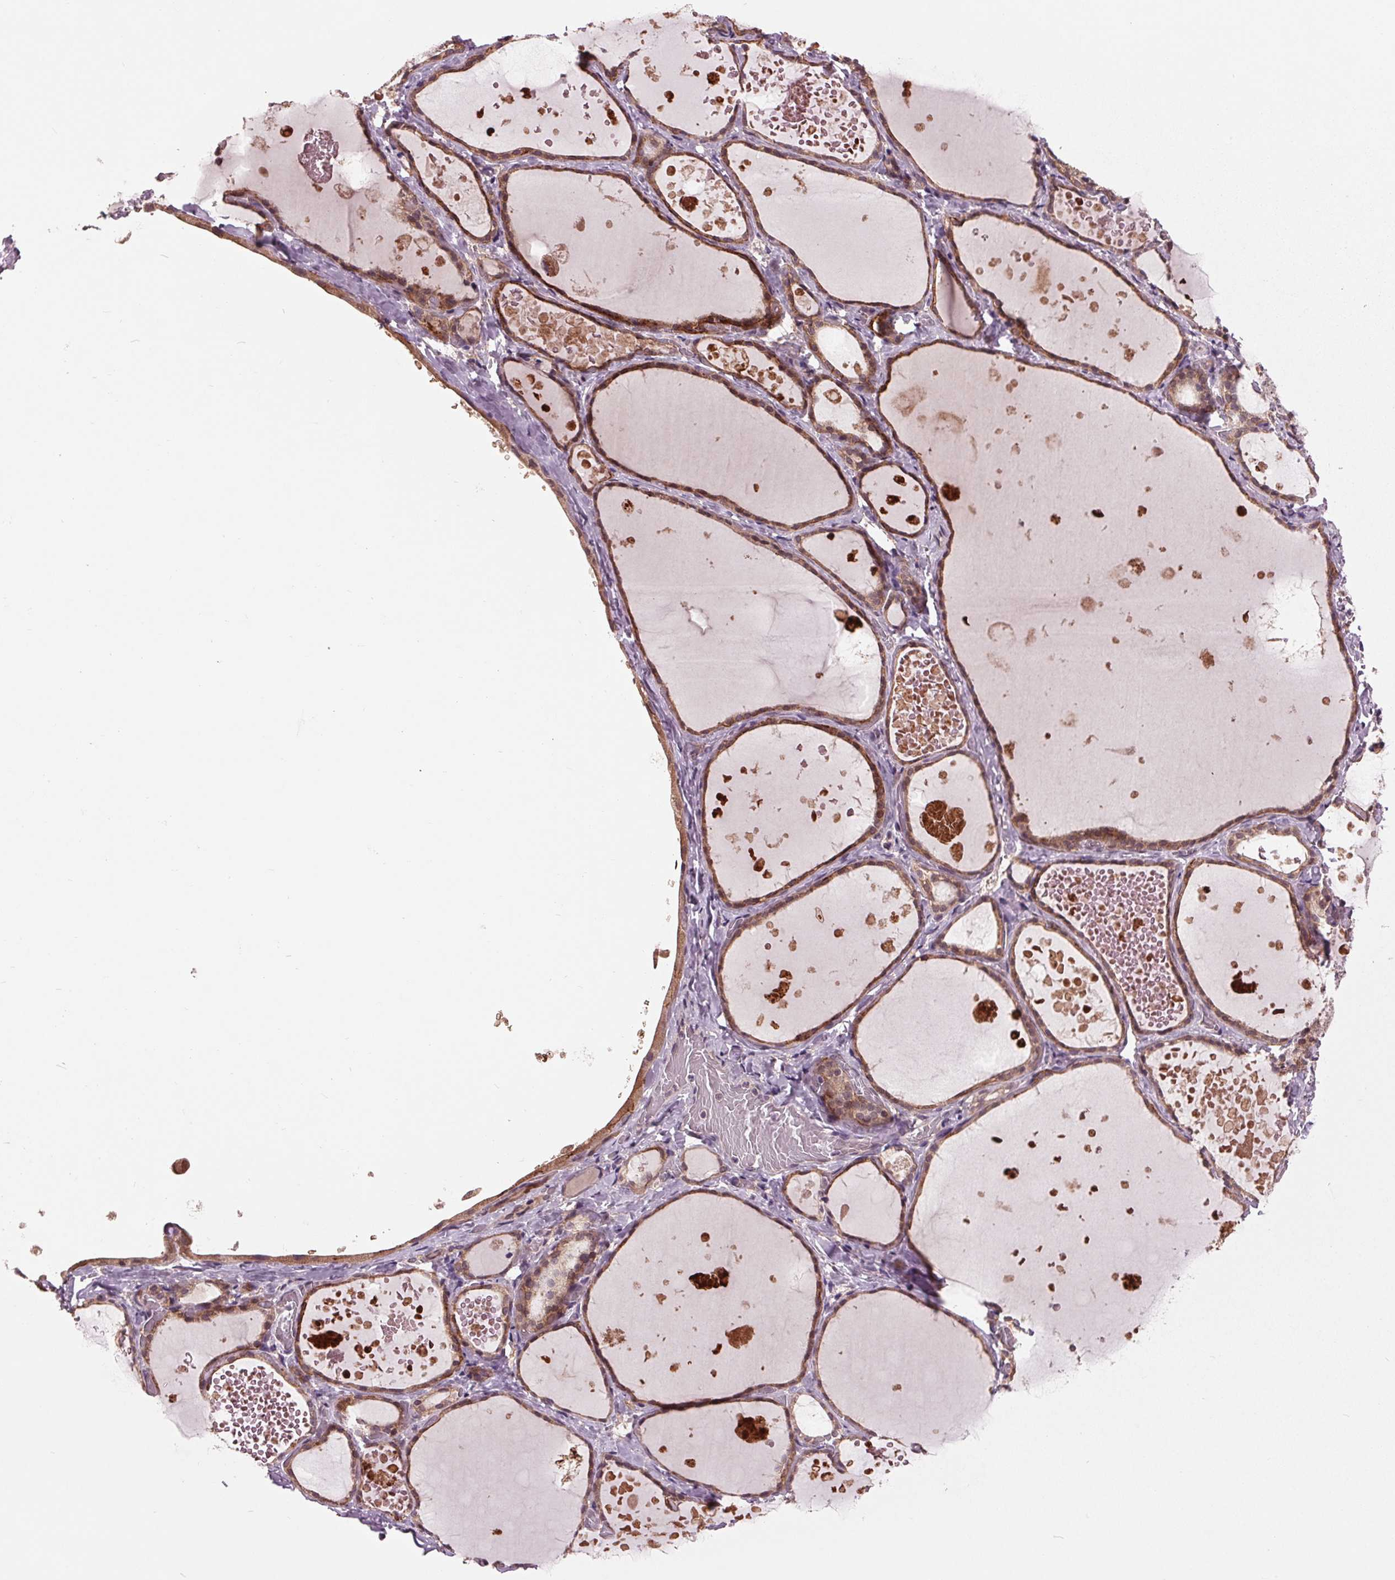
{"staining": {"intensity": "moderate", "quantity": ">75%", "location": "cytoplasmic/membranous"}, "tissue": "thyroid gland", "cell_type": "Glandular cells", "image_type": "normal", "snomed": [{"axis": "morphology", "description": "Normal tissue, NOS"}, {"axis": "topography", "description": "Thyroid gland"}], "caption": "Protein expression analysis of normal human thyroid gland reveals moderate cytoplasmic/membranous expression in about >75% of glandular cells.", "gene": "MAPK8", "patient": {"sex": "female", "age": 56}}